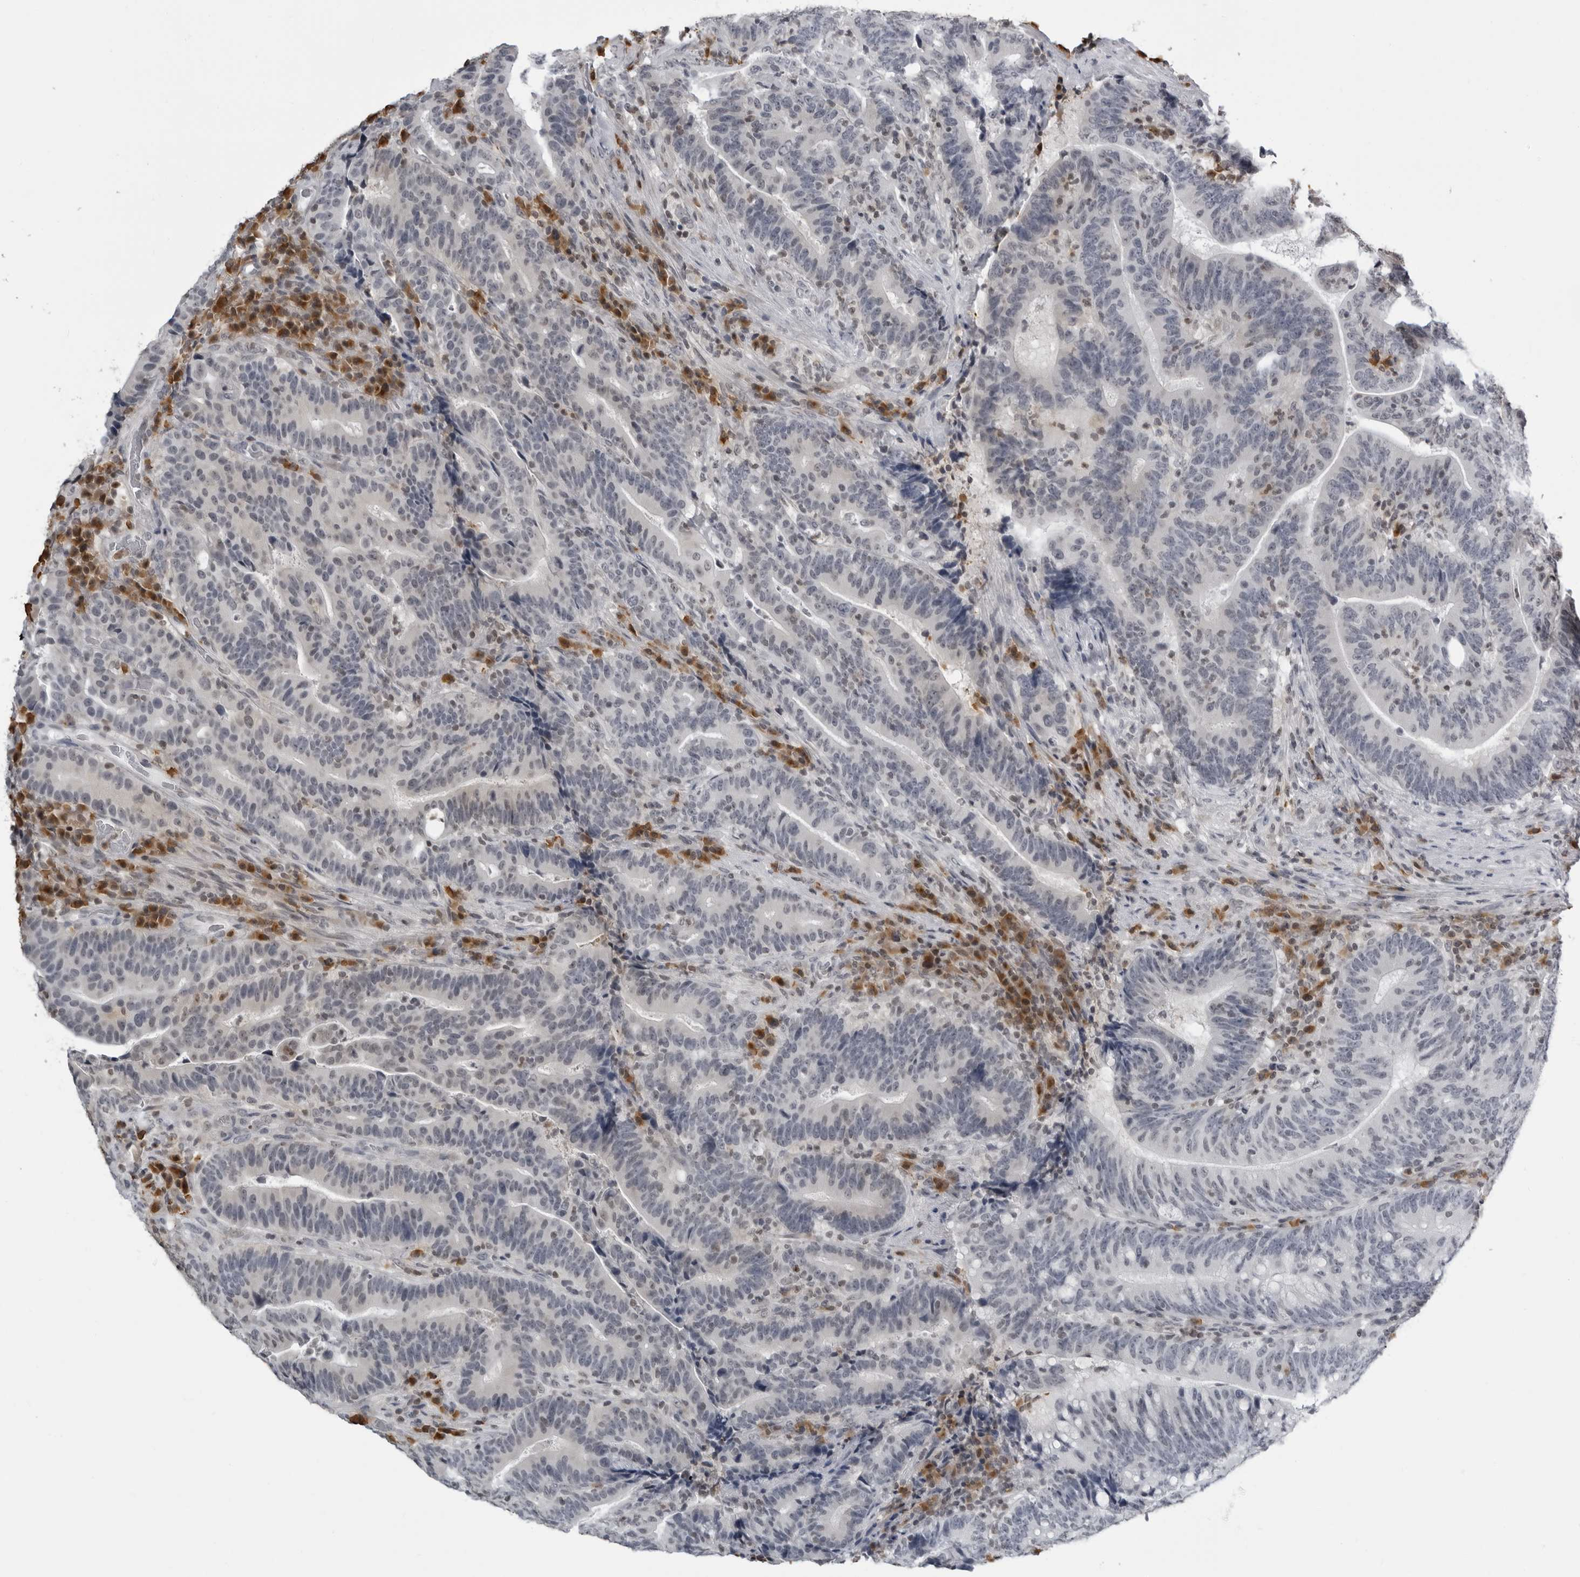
{"staining": {"intensity": "negative", "quantity": "none", "location": "none"}, "tissue": "colorectal cancer", "cell_type": "Tumor cells", "image_type": "cancer", "snomed": [{"axis": "morphology", "description": "Adenocarcinoma, NOS"}, {"axis": "topography", "description": "Colon"}], "caption": "An IHC micrograph of colorectal cancer is shown. There is no staining in tumor cells of colorectal cancer.", "gene": "RTCA", "patient": {"sex": "female", "age": 66}}